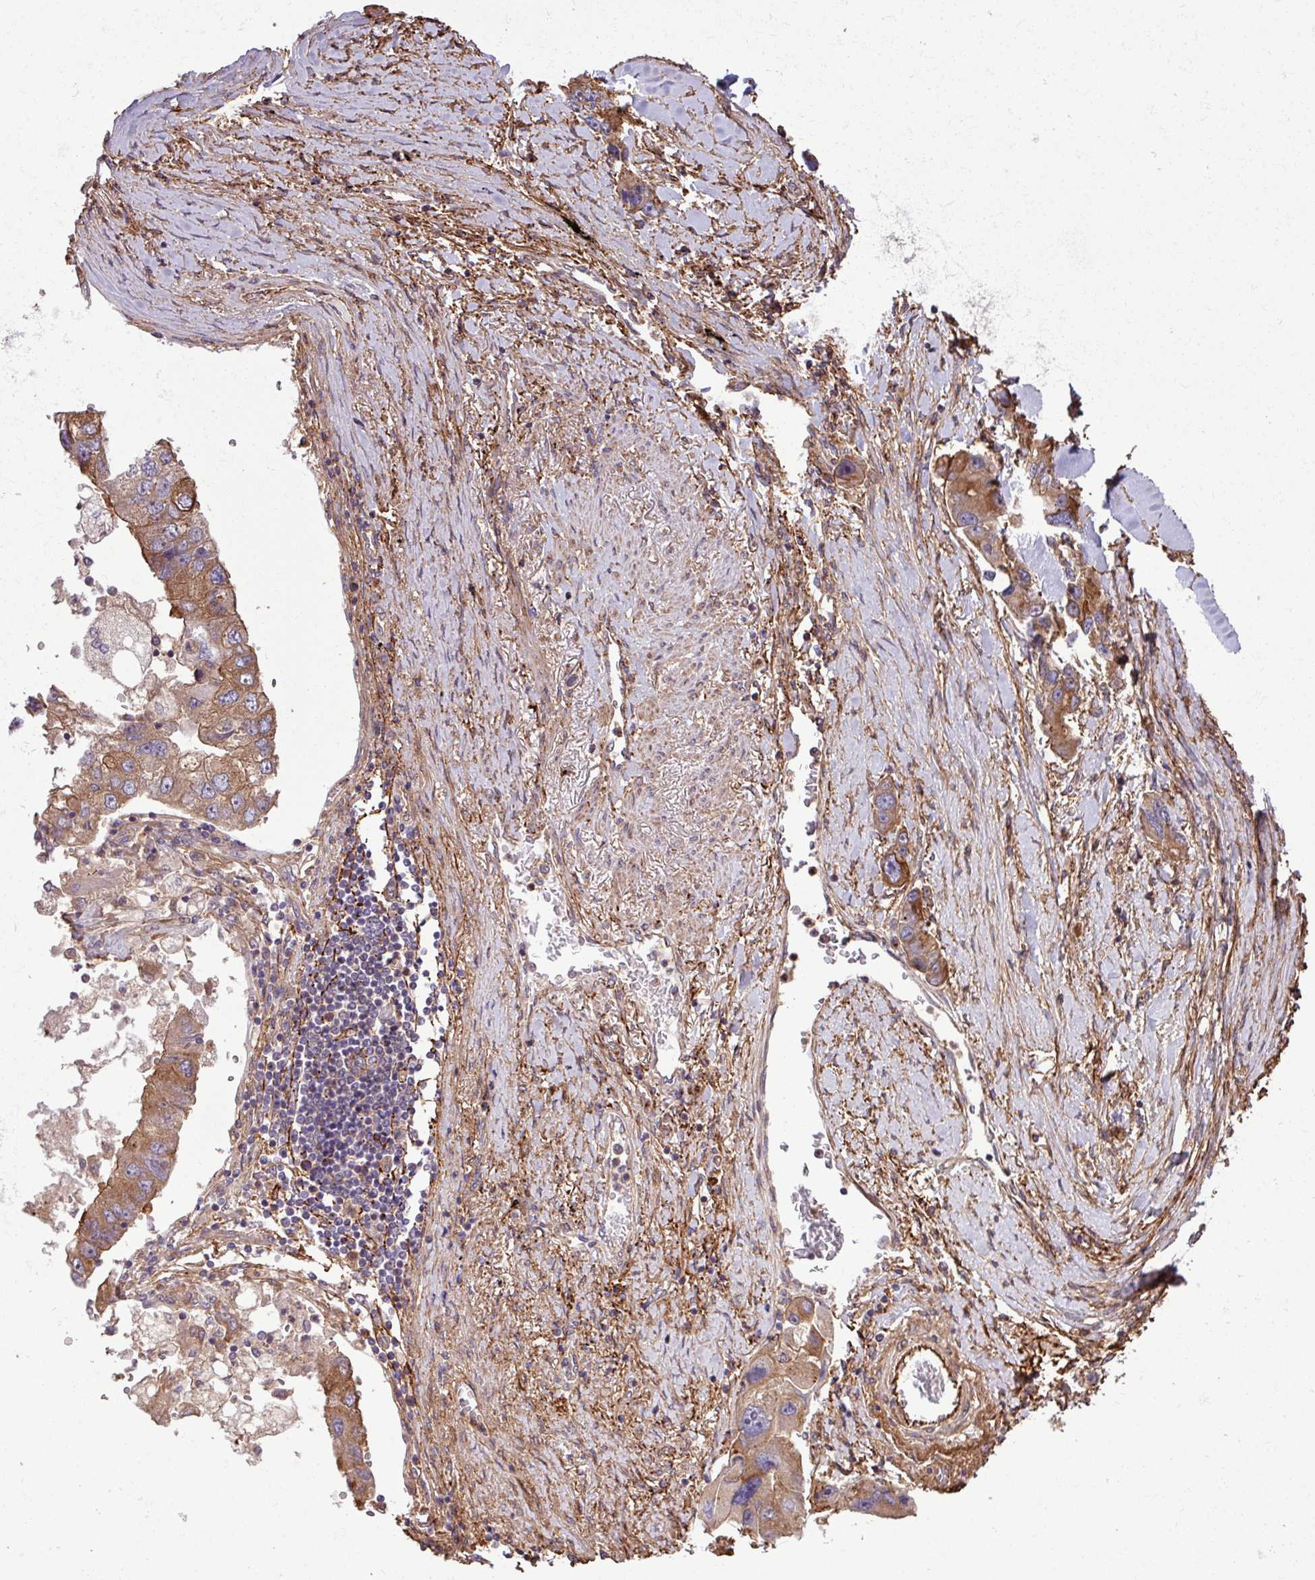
{"staining": {"intensity": "moderate", "quantity": ">75%", "location": "cytoplasmic/membranous"}, "tissue": "lung cancer", "cell_type": "Tumor cells", "image_type": "cancer", "snomed": [{"axis": "morphology", "description": "Adenocarcinoma, NOS"}, {"axis": "topography", "description": "Lung"}], "caption": "Brown immunohistochemical staining in lung adenocarcinoma shows moderate cytoplasmic/membranous staining in approximately >75% of tumor cells. The staining was performed using DAB (3,3'-diaminobenzidine), with brown indicating positive protein expression. Nuclei are stained blue with hematoxylin.", "gene": "ZNF300", "patient": {"sex": "female", "age": 54}}